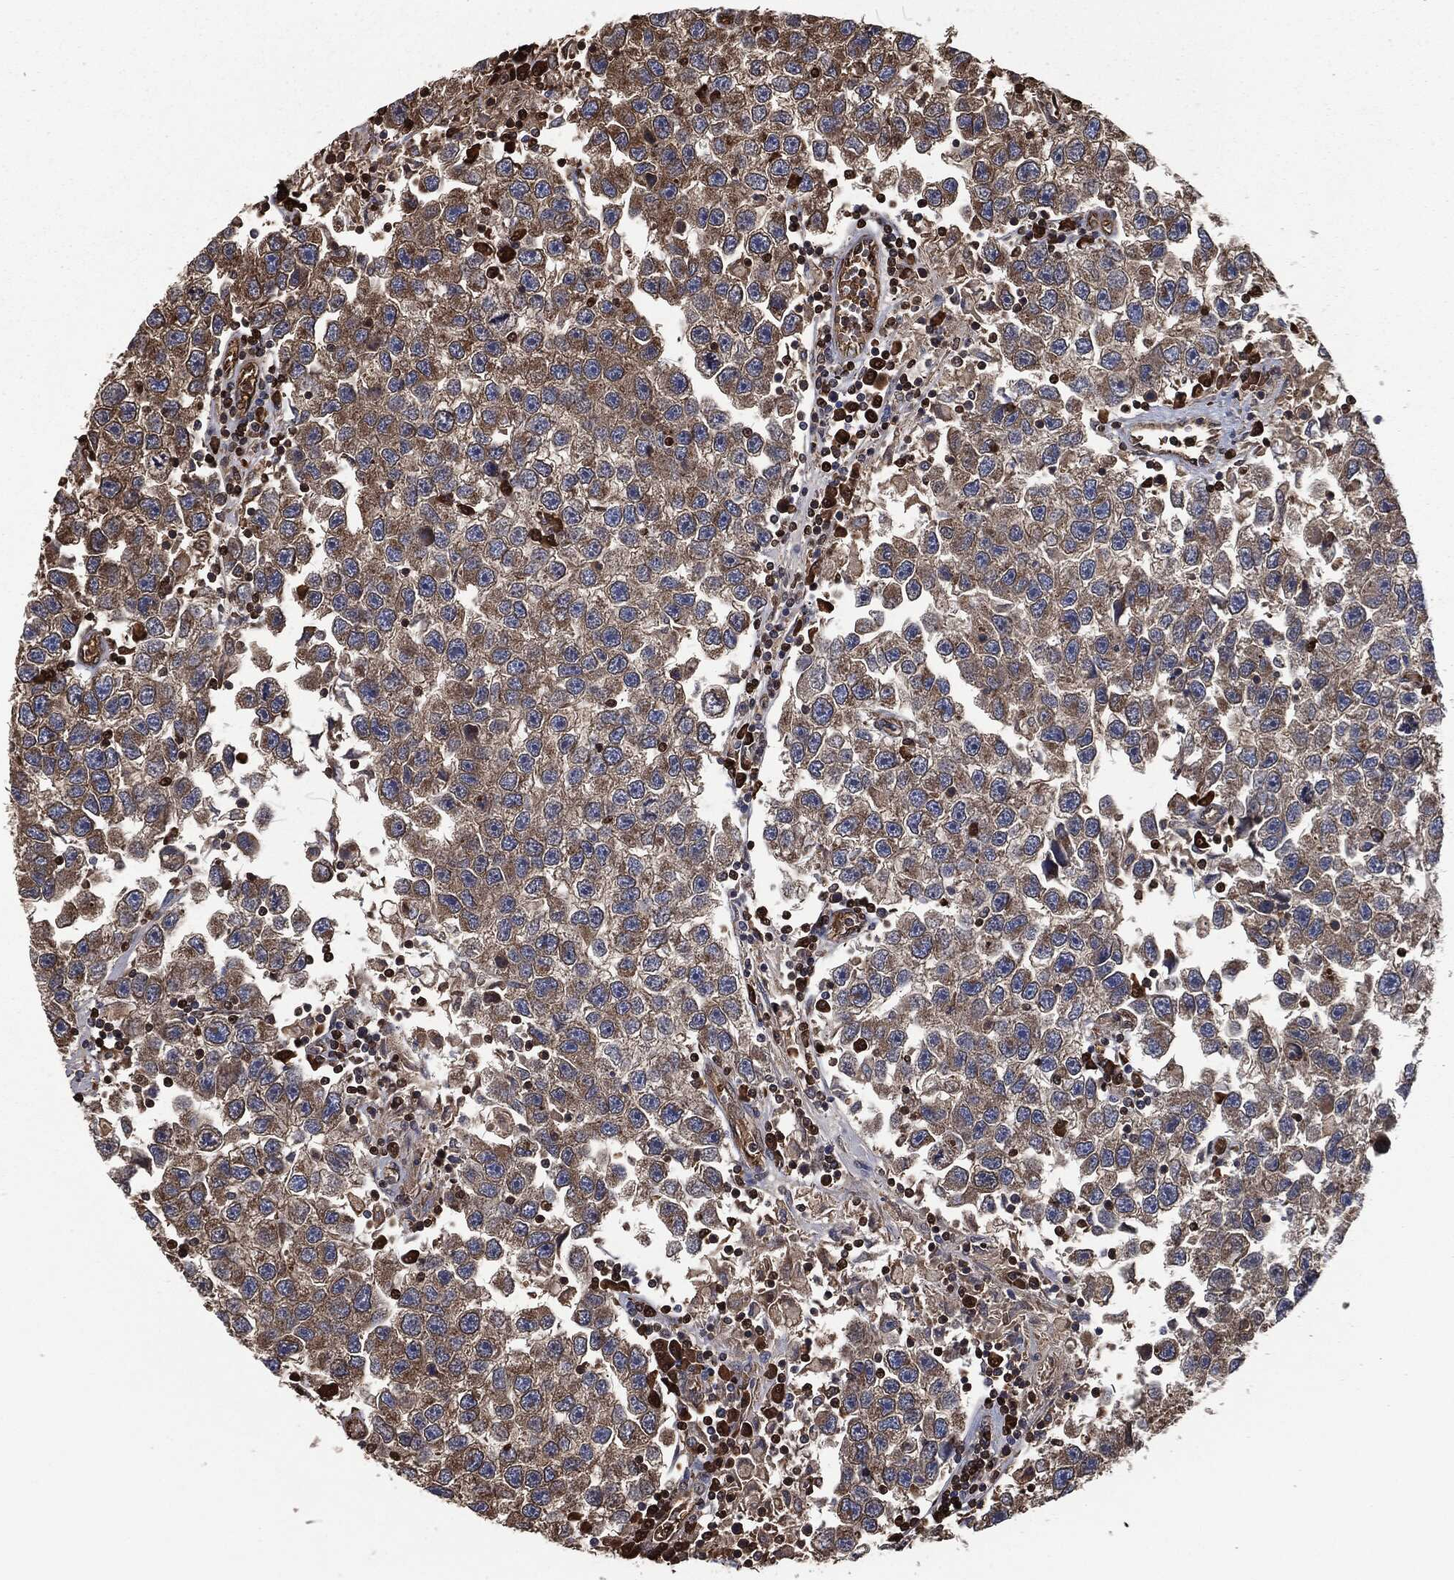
{"staining": {"intensity": "moderate", "quantity": "25%-75%", "location": "cytoplasmic/membranous"}, "tissue": "testis cancer", "cell_type": "Tumor cells", "image_type": "cancer", "snomed": [{"axis": "morphology", "description": "Seminoma, NOS"}, {"axis": "topography", "description": "Testis"}], "caption": "IHC of human testis cancer (seminoma) shows medium levels of moderate cytoplasmic/membranous positivity in about 25%-75% of tumor cells.", "gene": "PRDX4", "patient": {"sex": "male", "age": 26}}